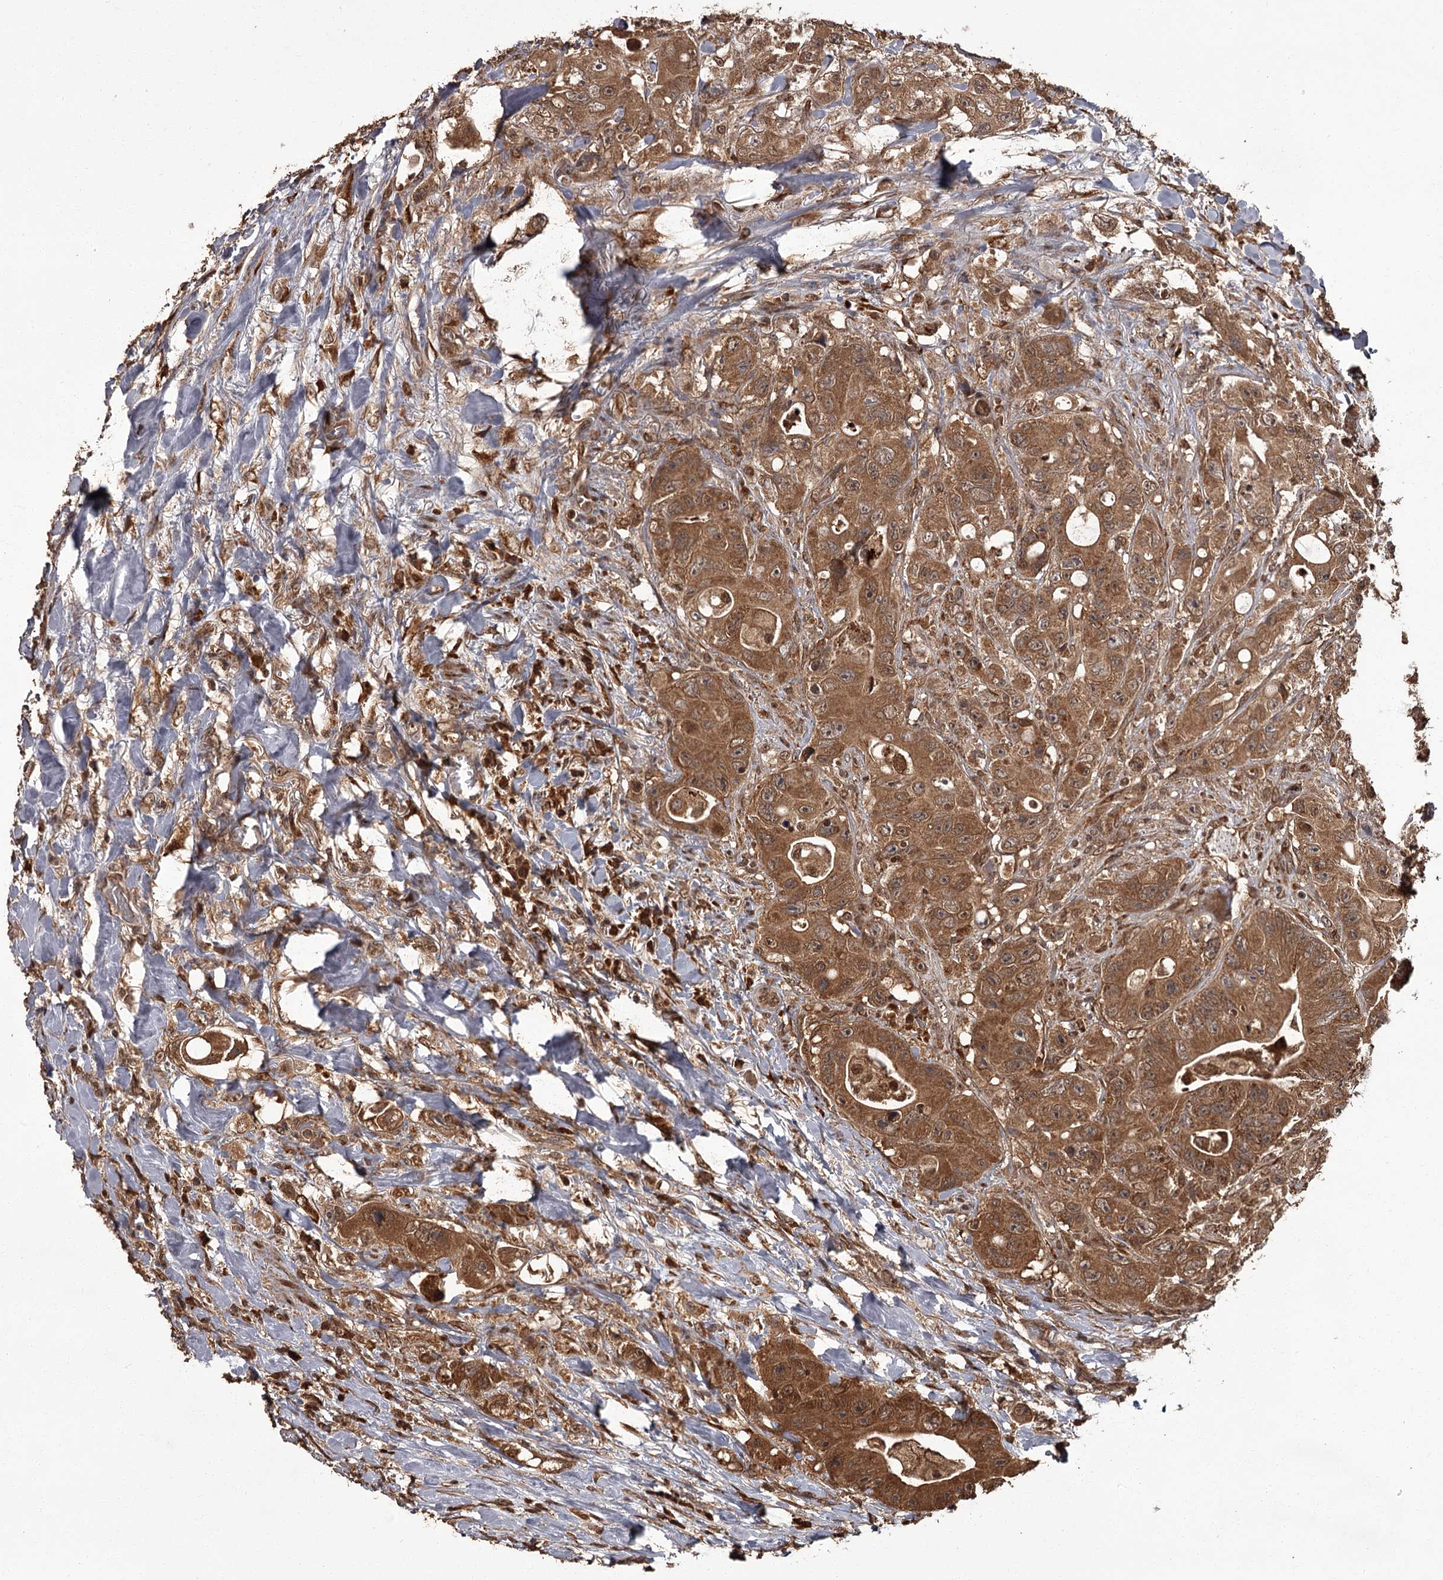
{"staining": {"intensity": "moderate", "quantity": ">75%", "location": "cytoplasmic/membranous"}, "tissue": "colorectal cancer", "cell_type": "Tumor cells", "image_type": "cancer", "snomed": [{"axis": "morphology", "description": "Adenocarcinoma, NOS"}, {"axis": "topography", "description": "Colon"}], "caption": "Adenocarcinoma (colorectal) was stained to show a protein in brown. There is medium levels of moderate cytoplasmic/membranous staining in about >75% of tumor cells. Nuclei are stained in blue.", "gene": "NPRL2", "patient": {"sex": "female", "age": 46}}